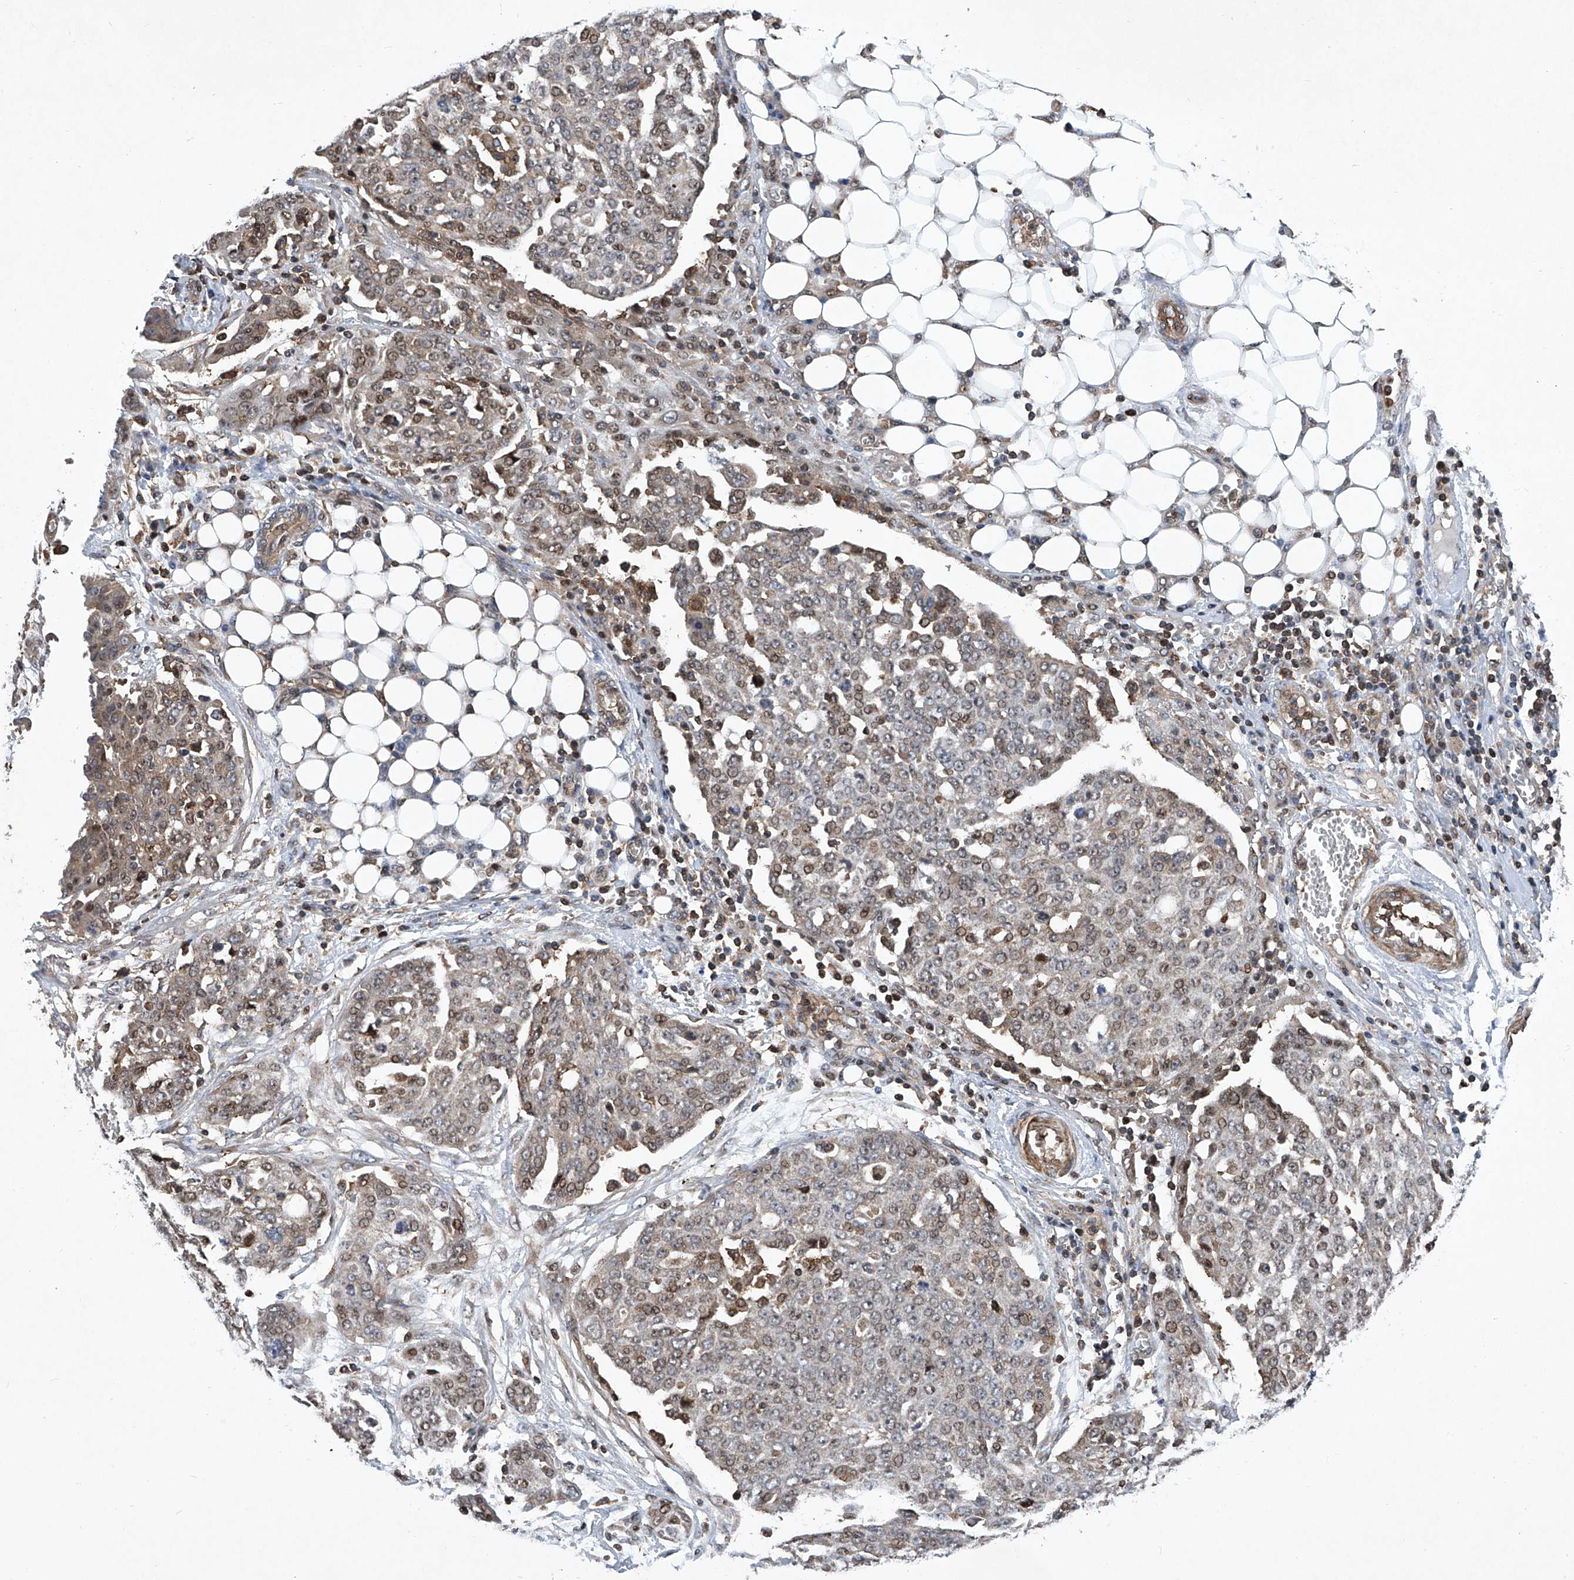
{"staining": {"intensity": "weak", "quantity": "25%-75%", "location": "nuclear"}, "tissue": "ovarian cancer", "cell_type": "Tumor cells", "image_type": "cancer", "snomed": [{"axis": "morphology", "description": "Cystadenocarcinoma, serous, NOS"}, {"axis": "topography", "description": "Soft tissue"}, {"axis": "topography", "description": "Ovary"}], "caption": "Immunohistochemical staining of human ovarian cancer (serous cystadenocarcinoma) shows low levels of weak nuclear protein positivity in about 25%-75% of tumor cells. Nuclei are stained in blue.", "gene": "NT5C3A", "patient": {"sex": "female", "age": 57}}